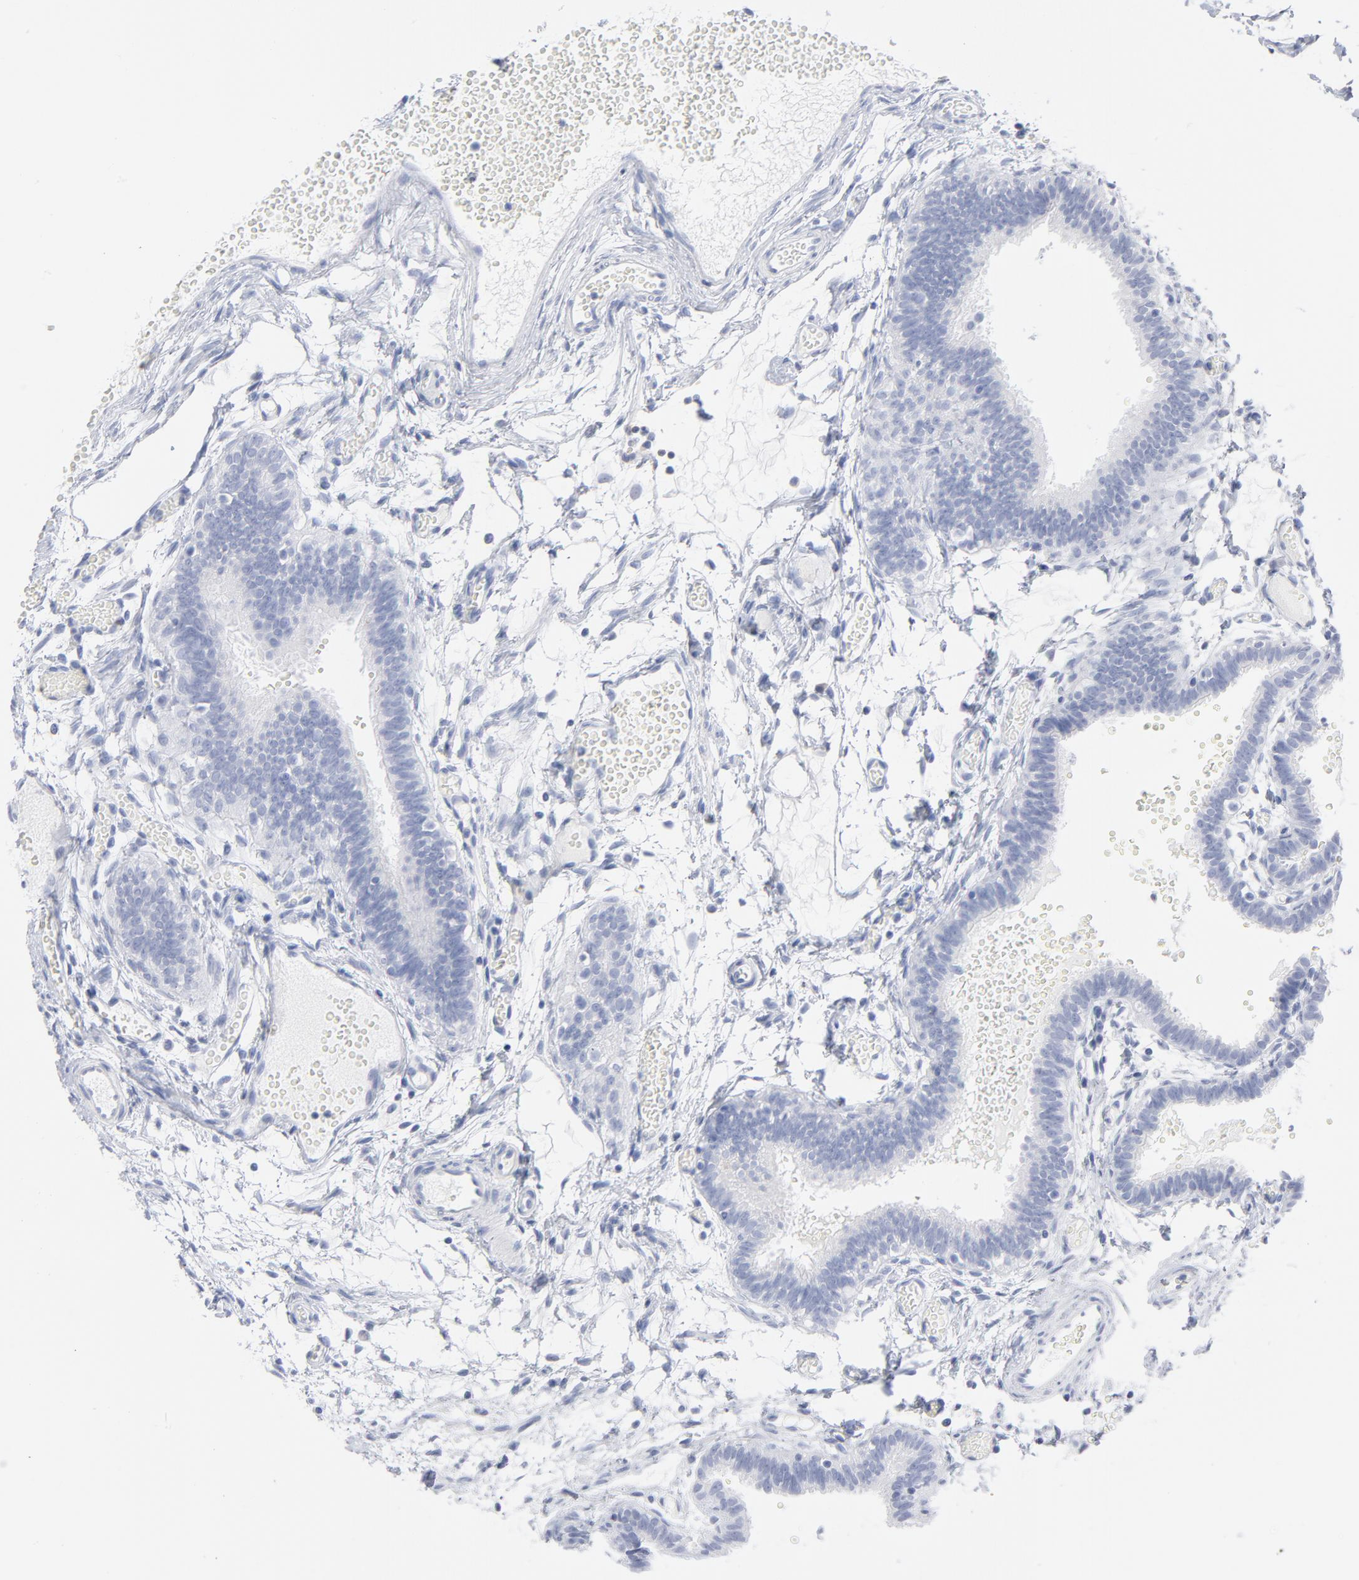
{"staining": {"intensity": "negative", "quantity": "none", "location": "none"}, "tissue": "fallopian tube", "cell_type": "Glandular cells", "image_type": "normal", "snomed": [{"axis": "morphology", "description": "Normal tissue, NOS"}, {"axis": "topography", "description": "Fallopian tube"}], "caption": "High power microscopy photomicrograph of an immunohistochemistry photomicrograph of unremarkable fallopian tube, revealing no significant positivity in glandular cells.", "gene": "P2RY8", "patient": {"sex": "female", "age": 29}}